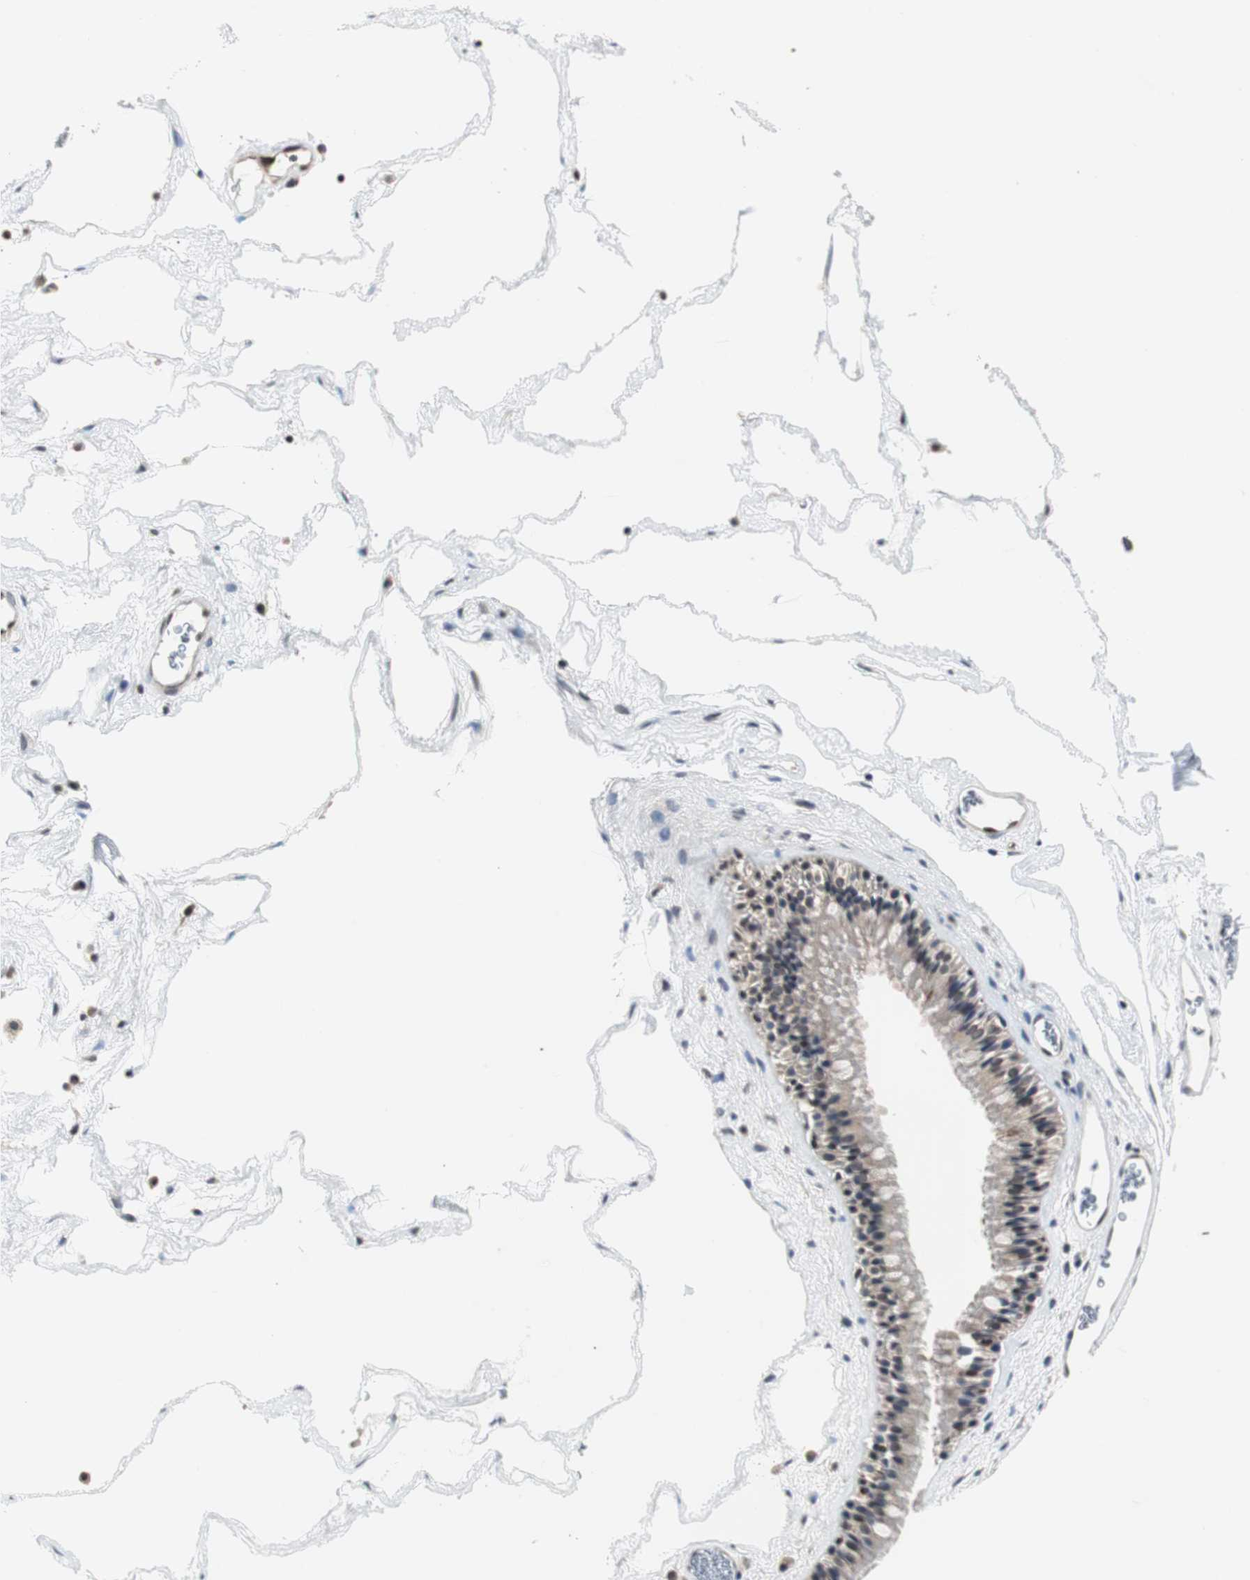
{"staining": {"intensity": "moderate", "quantity": "25%-75%", "location": "cytoplasmic/membranous,nuclear"}, "tissue": "nasopharynx", "cell_type": "Respiratory epithelial cells", "image_type": "normal", "snomed": [{"axis": "morphology", "description": "Normal tissue, NOS"}, {"axis": "morphology", "description": "Inflammation, NOS"}, {"axis": "topography", "description": "Nasopharynx"}], "caption": "Brown immunohistochemical staining in unremarkable nasopharynx reveals moderate cytoplasmic/membranous,nuclear expression in about 25%-75% of respiratory epithelial cells. (brown staining indicates protein expression, while blue staining denotes nuclei).", "gene": "SMAD1", "patient": {"sex": "male", "age": 48}}